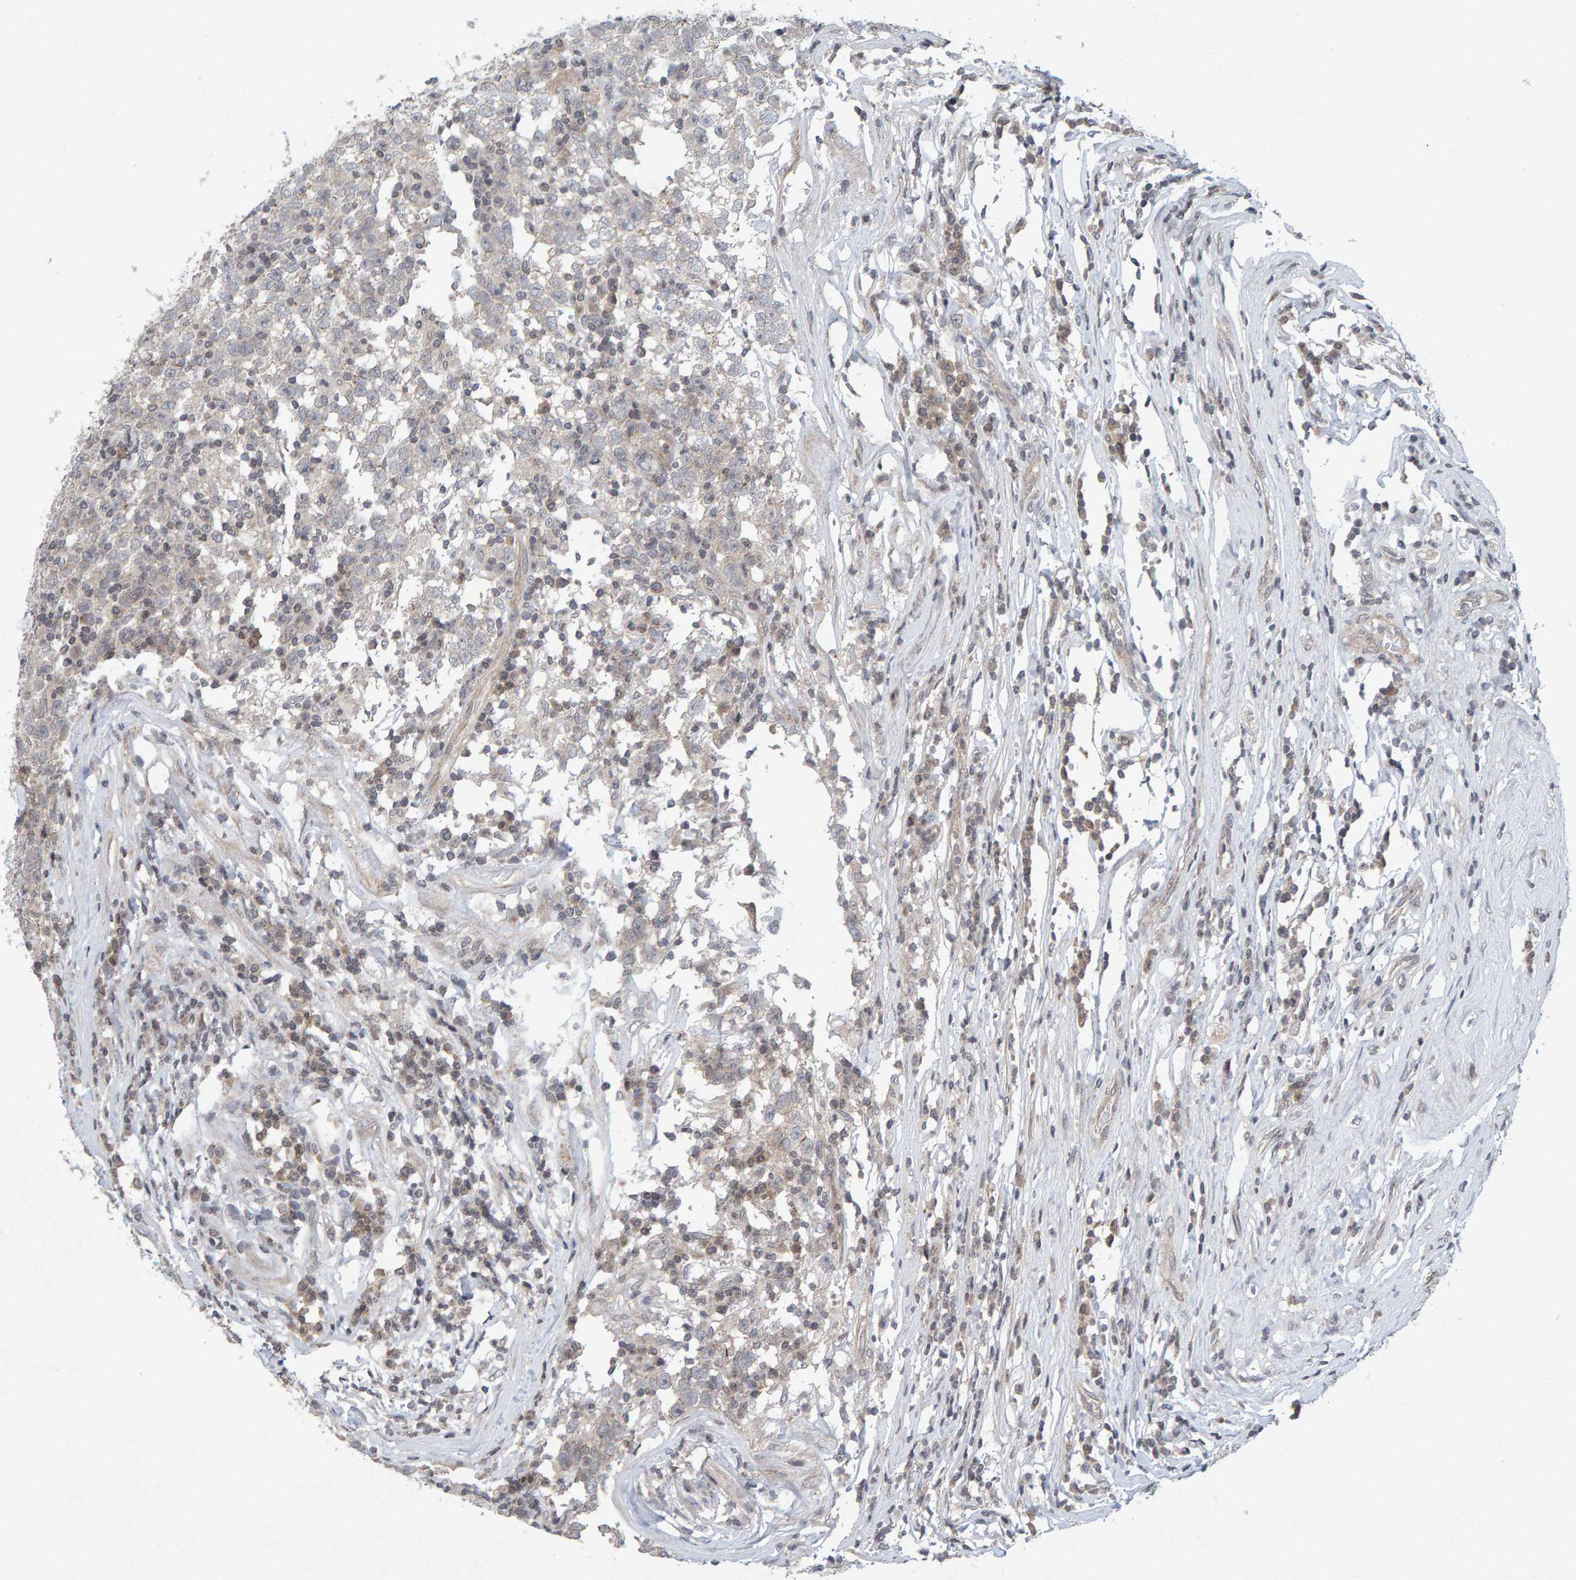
{"staining": {"intensity": "negative", "quantity": "none", "location": "none"}, "tissue": "testis cancer", "cell_type": "Tumor cells", "image_type": "cancer", "snomed": [{"axis": "morphology", "description": "Seminoma, NOS"}, {"axis": "topography", "description": "Testis"}], "caption": "The image demonstrates no significant positivity in tumor cells of testis cancer. (Brightfield microscopy of DAB immunohistochemistry at high magnification).", "gene": "CDH2", "patient": {"sex": "male", "age": 43}}